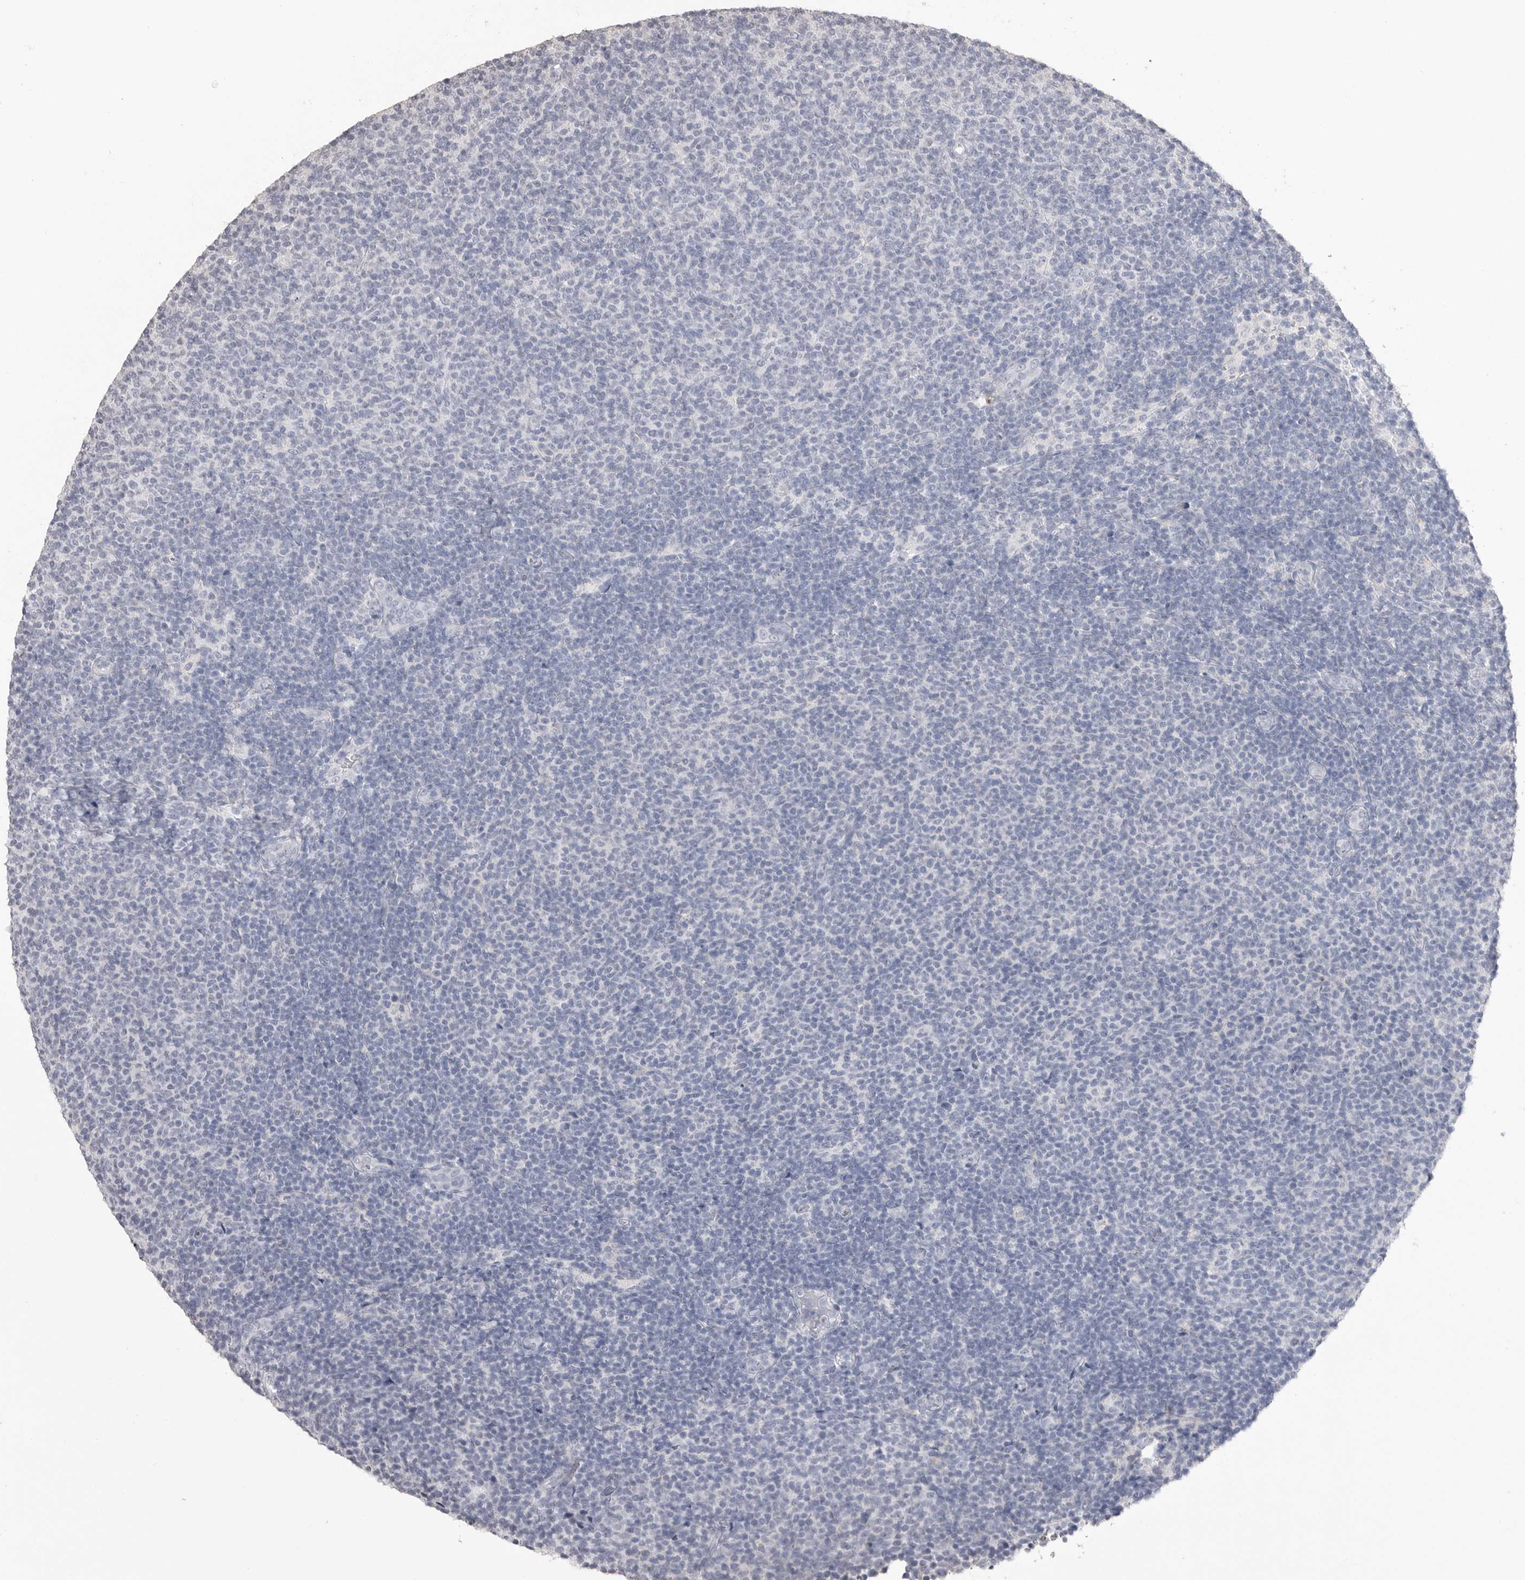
{"staining": {"intensity": "negative", "quantity": "none", "location": "none"}, "tissue": "lymphoma", "cell_type": "Tumor cells", "image_type": "cancer", "snomed": [{"axis": "morphology", "description": "Malignant lymphoma, non-Hodgkin's type, Low grade"}, {"axis": "topography", "description": "Lymph node"}], "caption": "Tumor cells show no significant positivity in low-grade malignant lymphoma, non-Hodgkin's type. (Stains: DAB (3,3'-diaminobenzidine) immunohistochemistry with hematoxylin counter stain, Microscopy: brightfield microscopy at high magnification).", "gene": "ICAM5", "patient": {"sex": "male", "age": 66}}